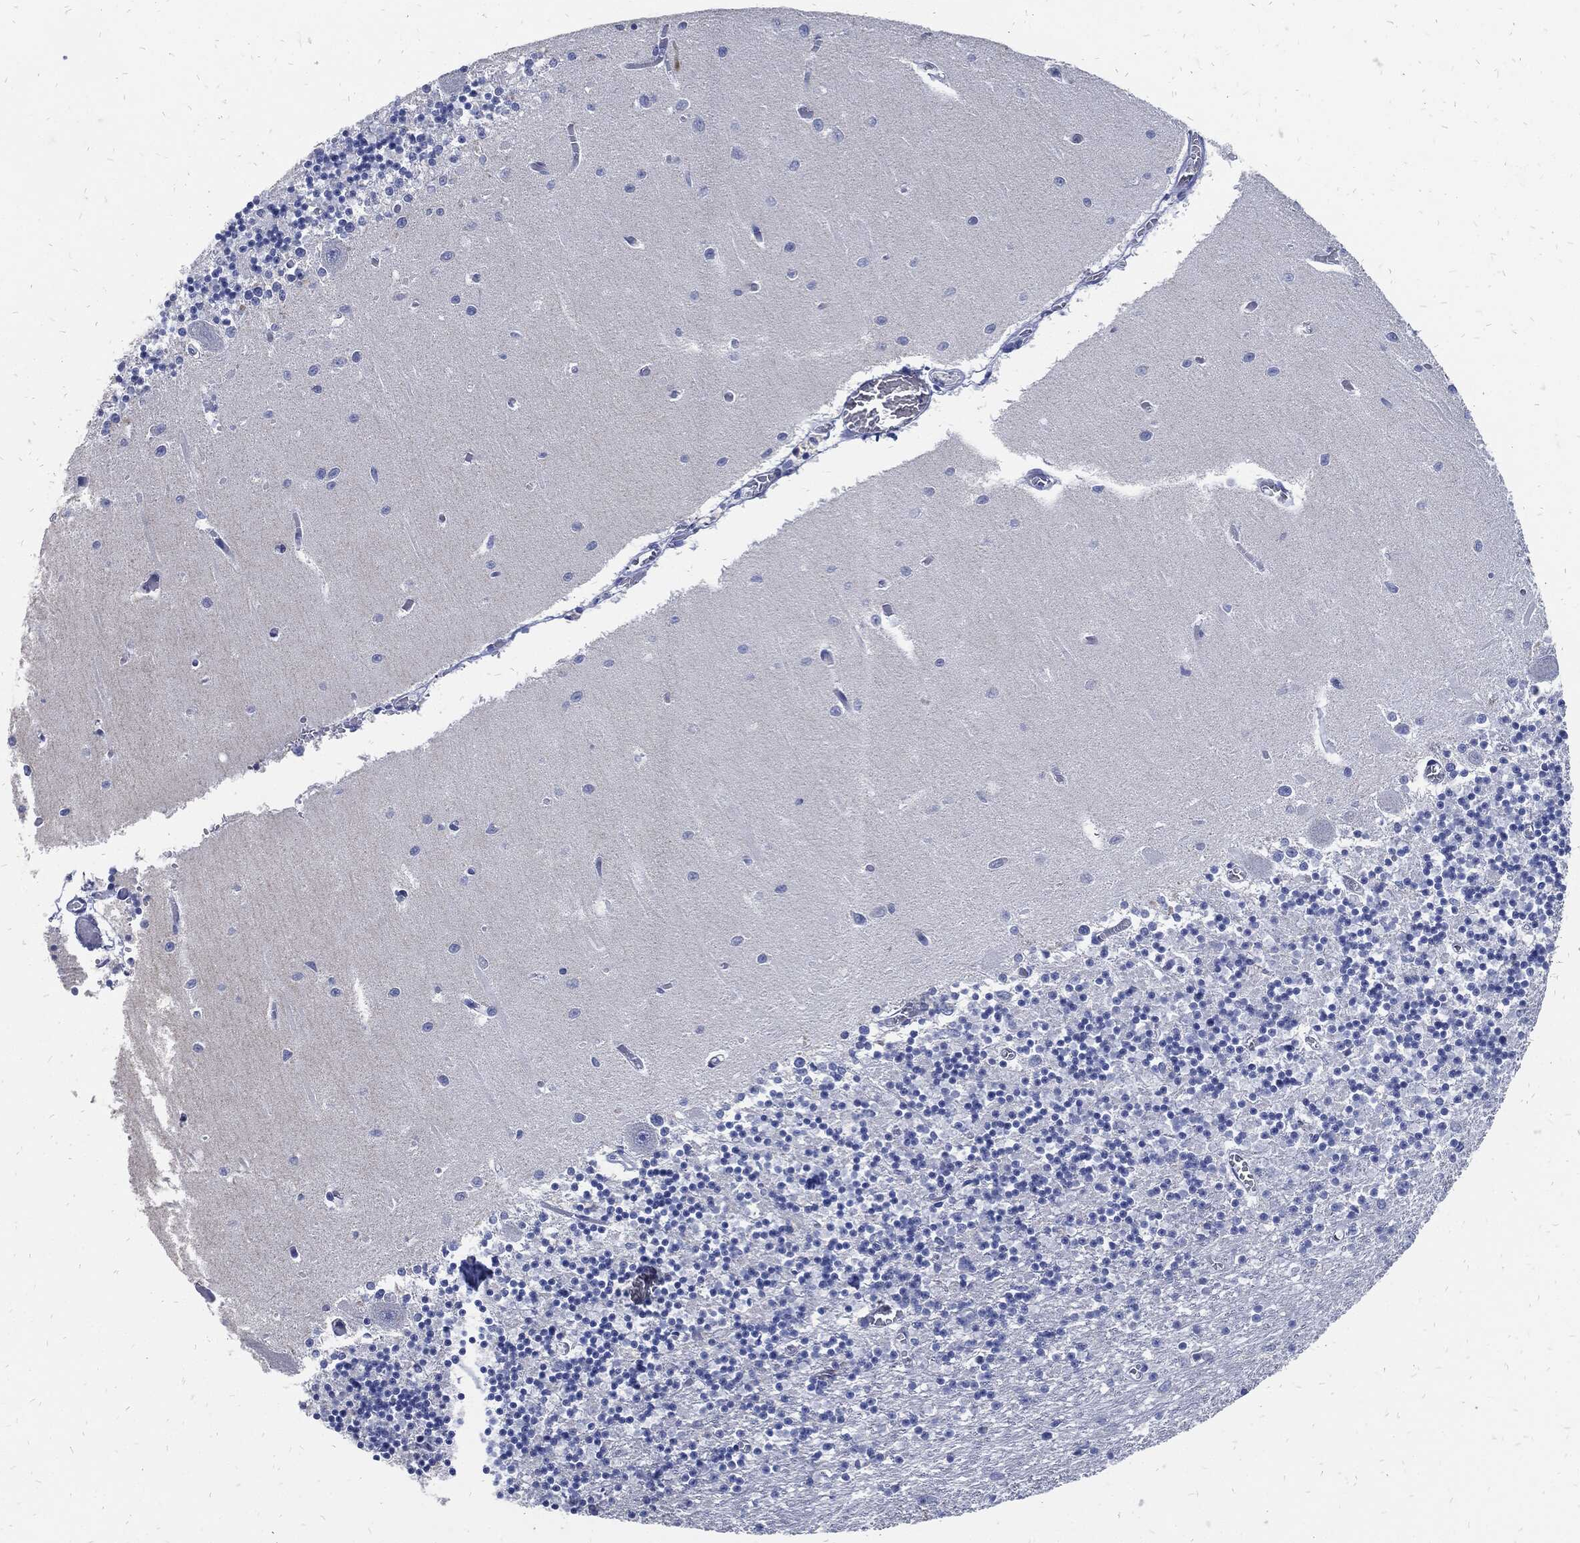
{"staining": {"intensity": "negative", "quantity": "none", "location": "none"}, "tissue": "cerebellum", "cell_type": "Cells in granular layer", "image_type": "normal", "snomed": [{"axis": "morphology", "description": "Normal tissue, NOS"}, {"axis": "topography", "description": "Cerebellum"}], "caption": "IHC photomicrograph of unremarkable human cerebellum stained for a protein (brown), which shows no staining in cells in granular layer.", "gene": "FABP4", "patient": {"sex": "female", "age": 64}}